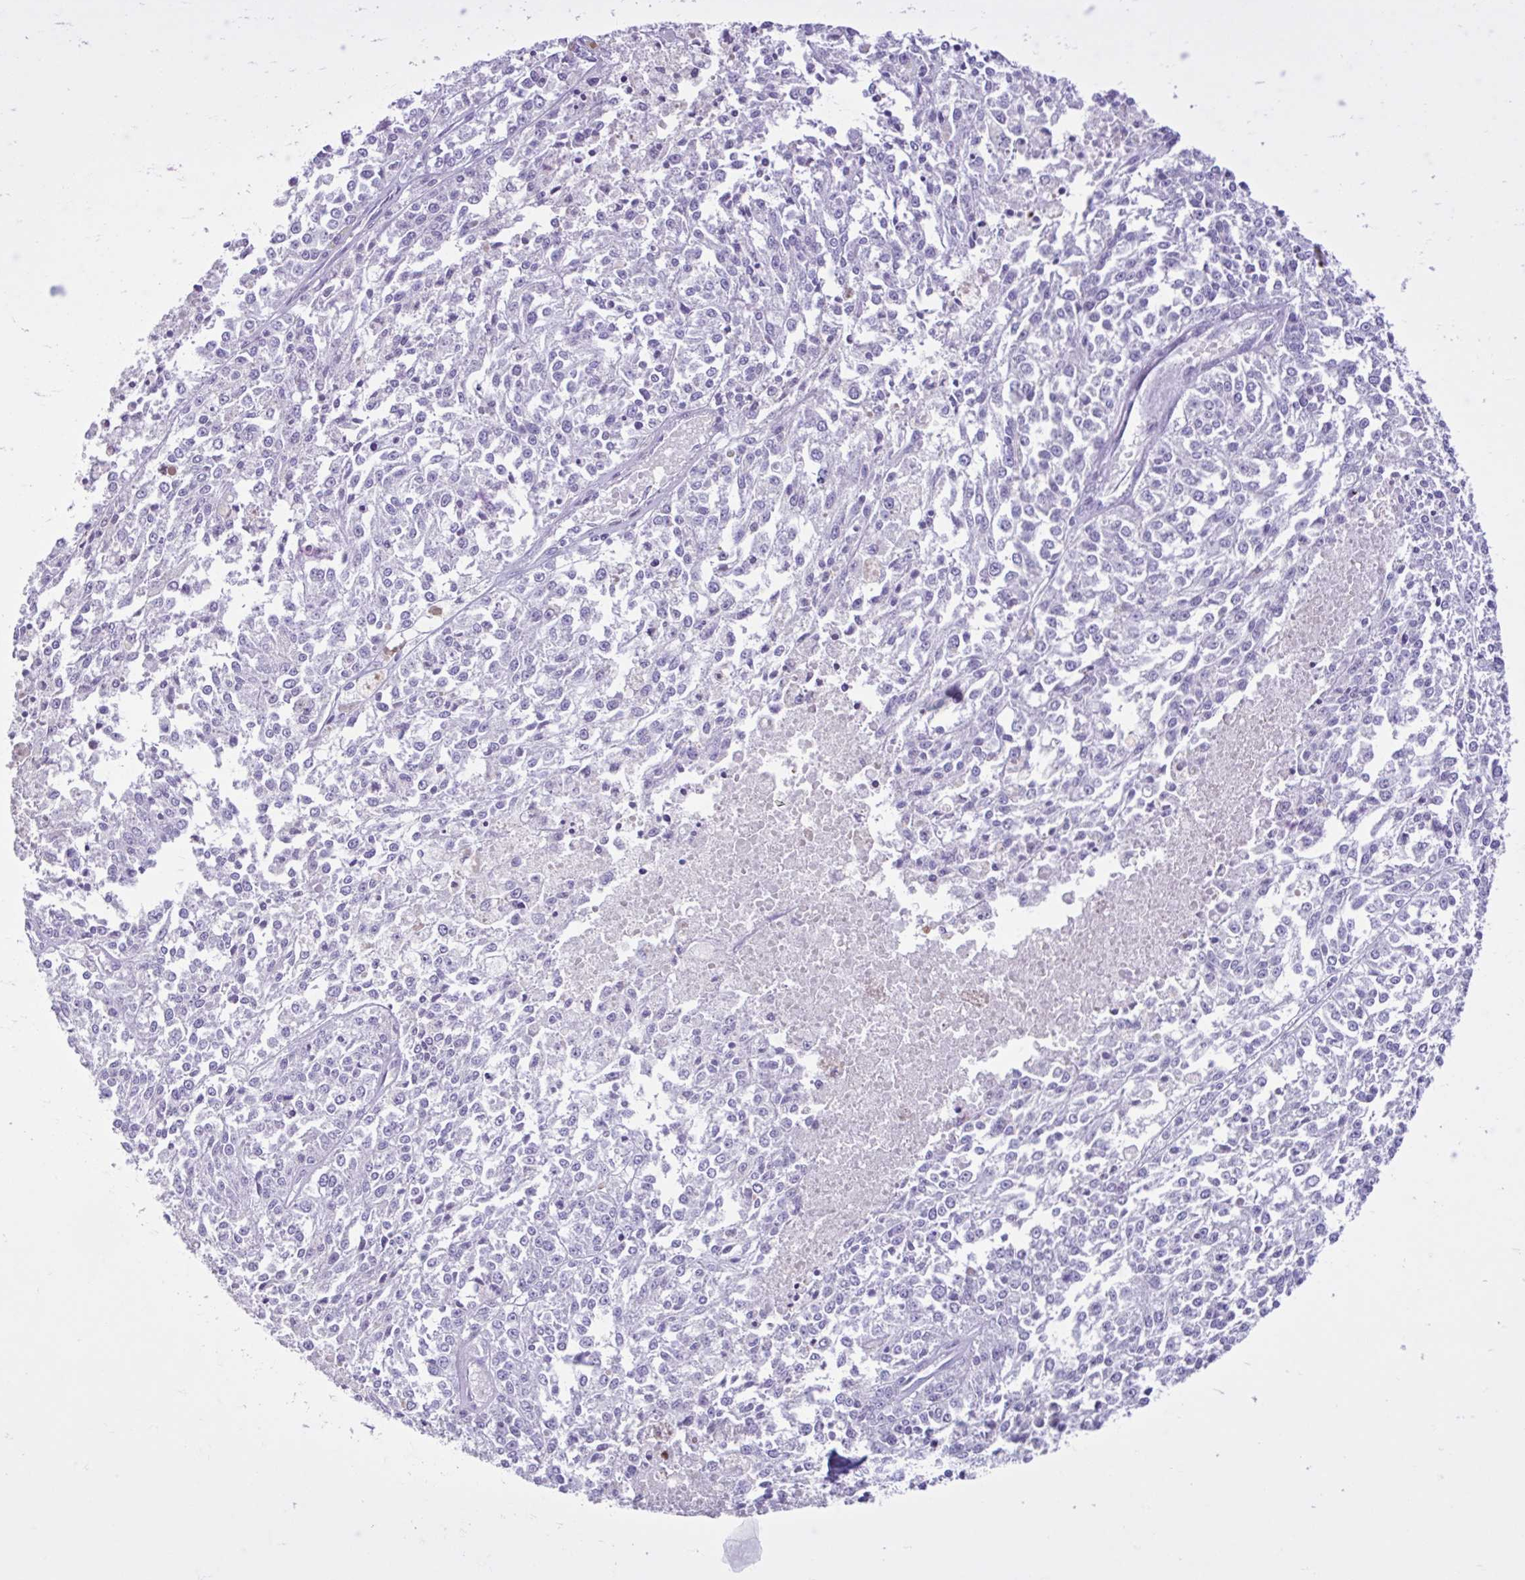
{"staining": {"intensity": "negative", "quantity": "none", "location": "none"}, "tissue": "melanoma", "cell_type": "Tumor cells", "image_type": "cancer", "snomed": [{"axis": "morphology", "description": "Malignant melanoma, NOS"}, {"axis": "topography", "description": "Skin"}], "caption": "Human melanoma stained for a protein using immunohistochemistry (IHC) shows no expression in tumor cells.", "gene": "FAM153A", "patient": {"sex": "female", "age": 64}}